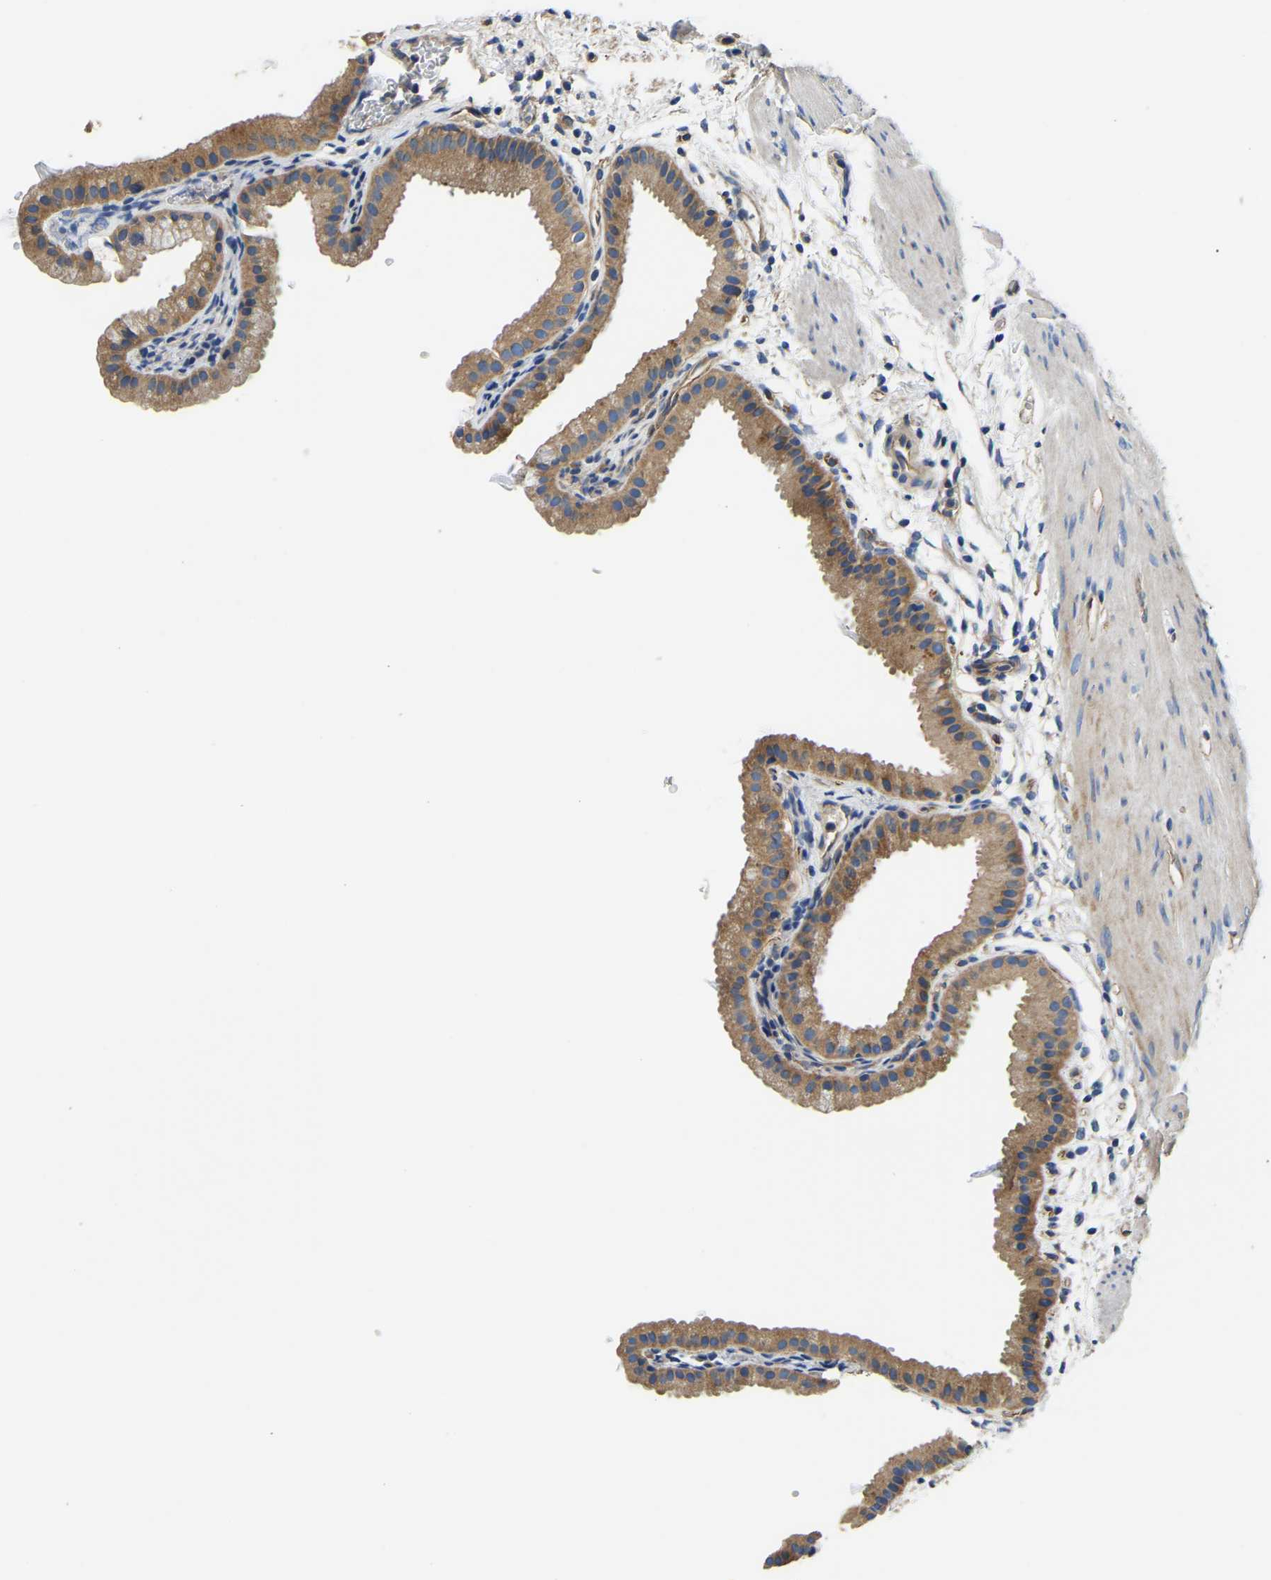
{"staining": {"intensity": "moderate", "quantity": ">75%", "location": "cytoplasmic/membranous"}, "tissue": "gallbladder", "cell_type": "Glandular cells", "image_type": "normal", "snomed": [{"axis": "morphology", "description": "Normal tissue, NOS"}, {"axis": "topography", "description": "Gallbladder"}], "caption": "Immunohistochemical staining of normal human gallbladder displays medium levels of moderate cytoplasmic/membranous expression in approximately >75% of glandular cells. Immunohistochemistry stains the protein of interest in brown and the nuclei are stained blue.", "gene": "CSDE1", "patient": {"sex": "female", "age": 64}}